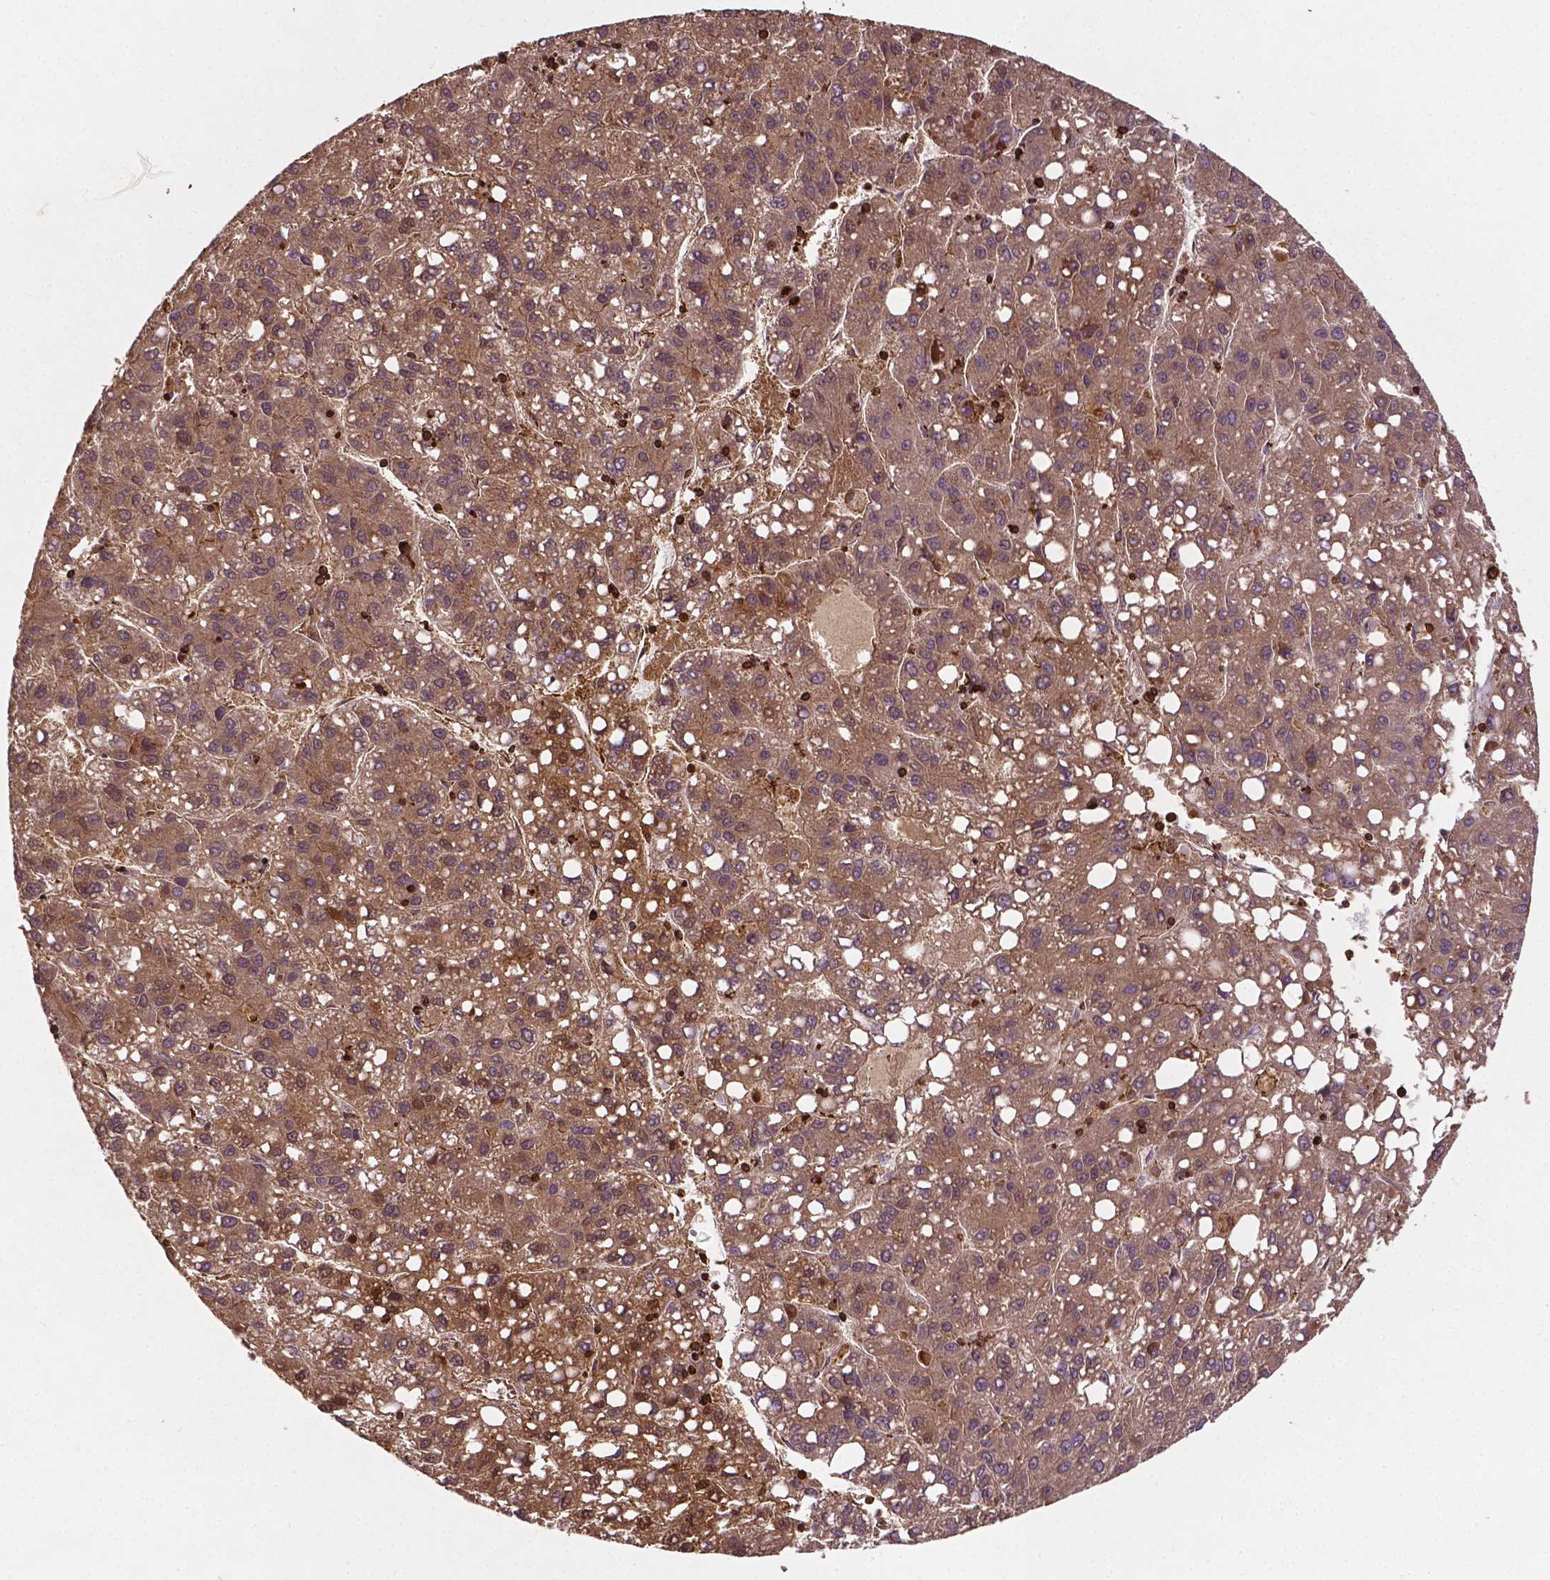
{"staining": {"intensity": "moderate", "quantity": ">75%", "location": "cytoplasmic/membranous,nuclear"}, "tissue": "liver cancer", "cell_type": "Tumor cells", "image_type": "cancer", "snomed": [{"axis": "morphology", "description": "Carcinoma, Hepatocellular, NOS"}, {"axis": "topography", "description": "Liver"}], "caption": "Protein expression analysis of liver cancer shows moderate cytoplasmic/membranous and nuclear expression in about >75% of tumor cells.", "gene": "ZMYND19", "patient": {"sex": "female", "age": 82}}